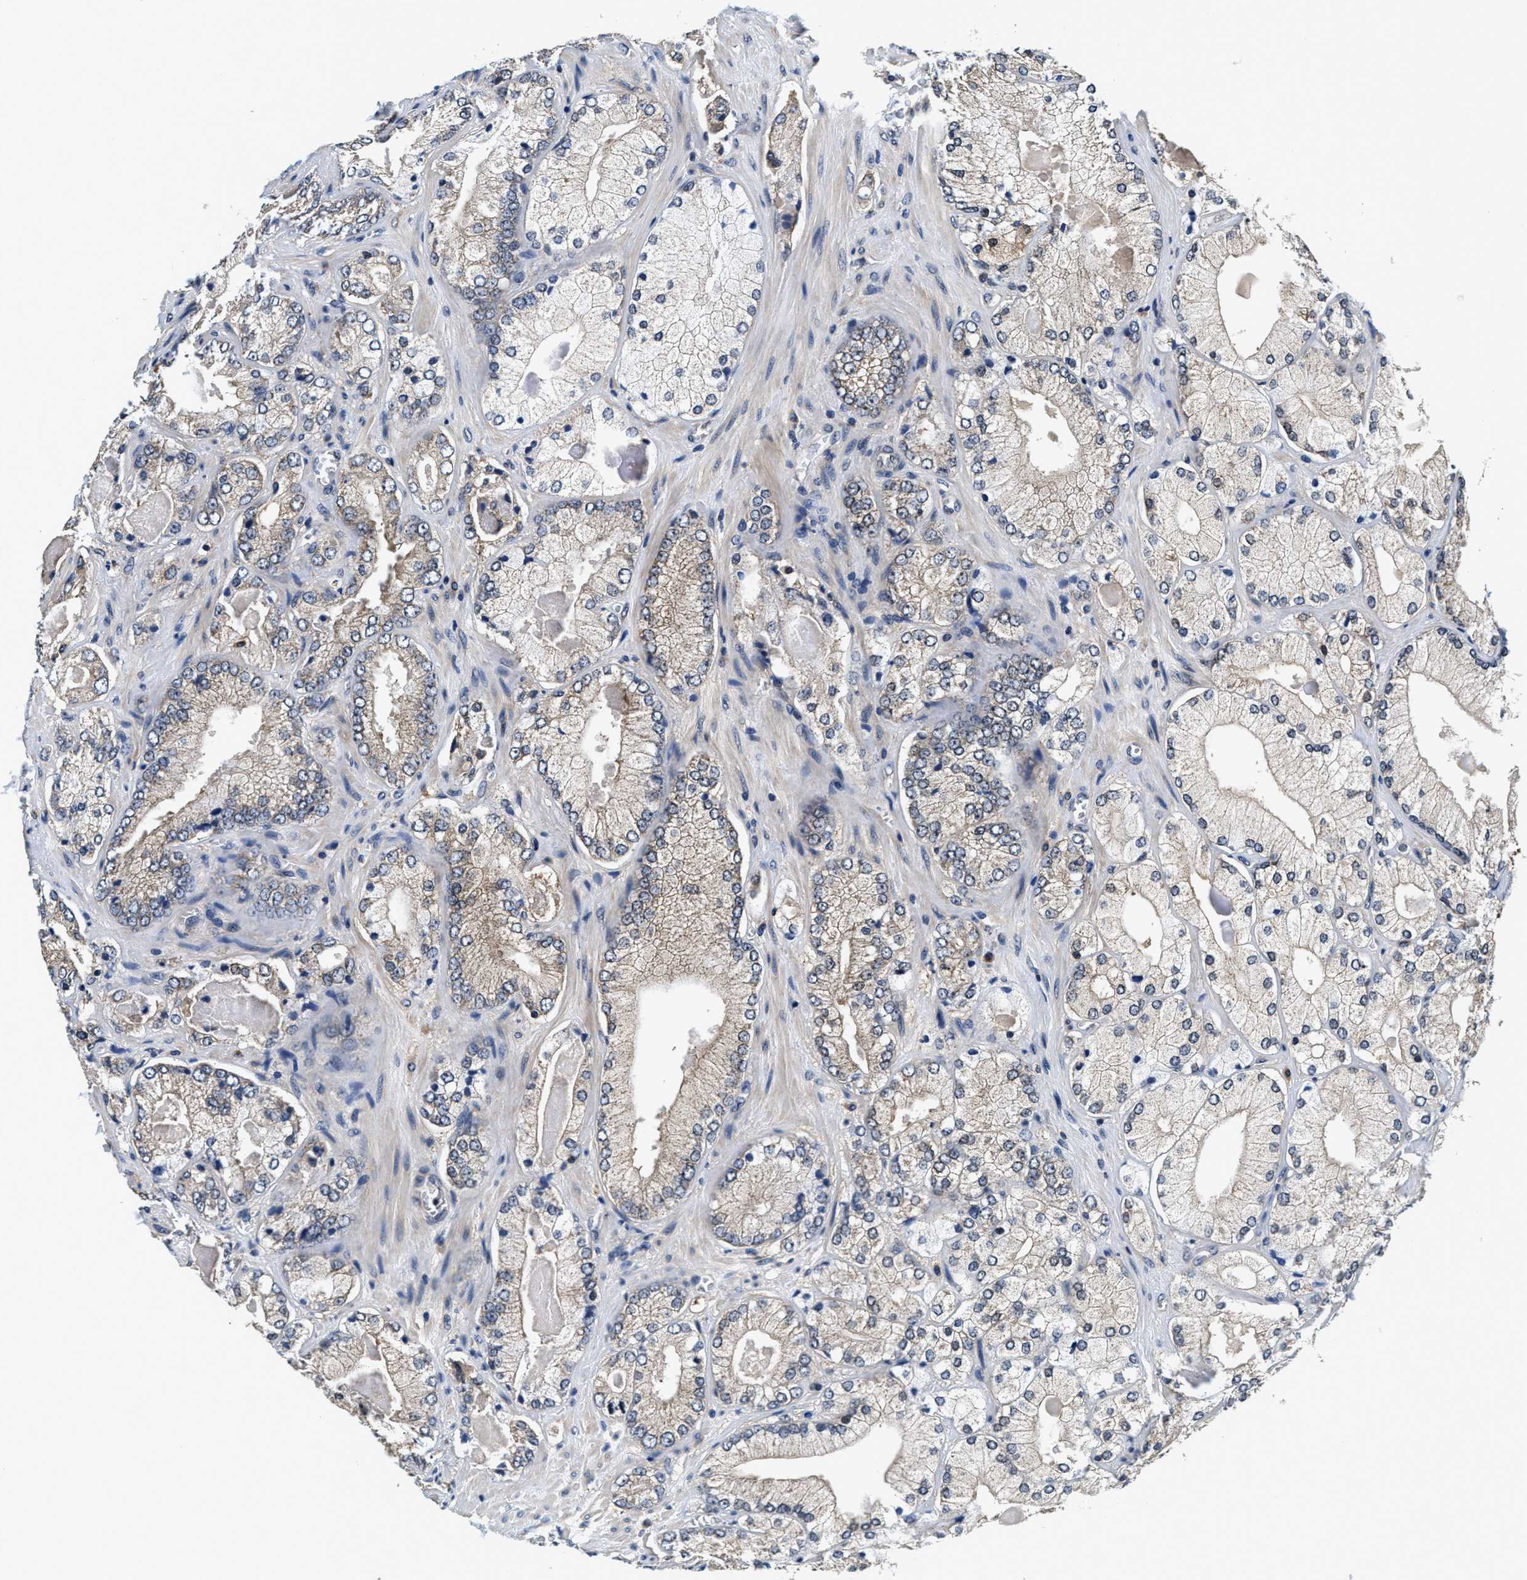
{"staining": {"intensity": "weak", "quantity": "25%-75%", "location": "cytoplasmic/membranous"}, "tissue": "prostate cancer", "cell_type": "Tumor cells", "image_type": "cancer", "snomed": [{"axis": "morphology", "description": "Adenocarcinoma, Low grade"}, {"axis": "topography", "description": "Prostate"}], "caption": "DAB immunohistochemical staining of human prostate adenocarcinoma (low-grade) exhibits weak cytoplasmic/membranous protein staining in about 25%-75% of tumor cells.", "gene": "PHPT1", "patient": {"sex": "male", "age": 65}}